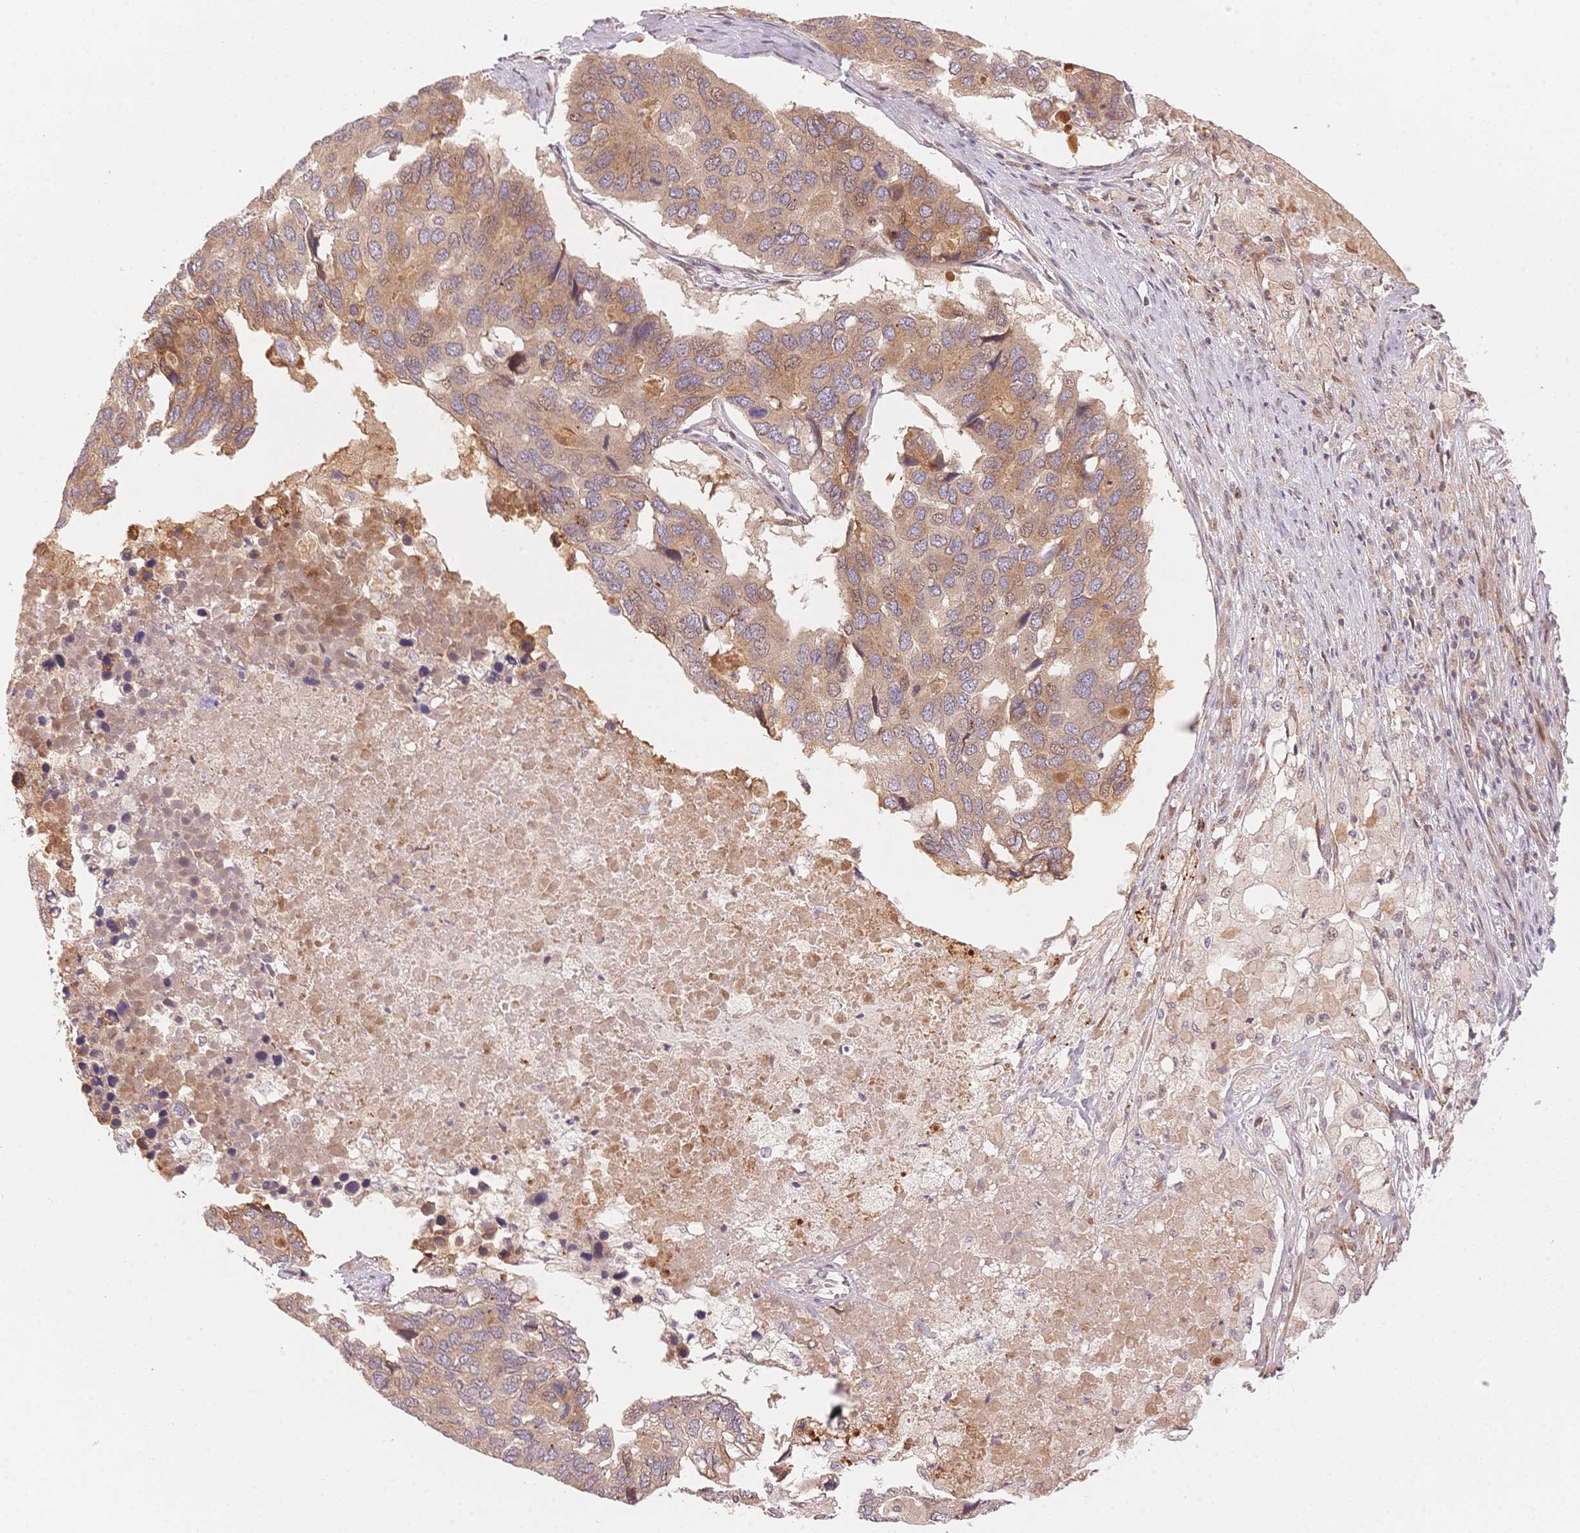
{"staining": {"intensity": "weak", "quantity": ">75%", "location": "cytoplasmic/membranous"}, "tissue": "pancreatic cancer", "cell_type": "Tumor cells", "image_type": "cancer", "snomed": [{"axis": "morphology", "description": "Adenocarcinoma, NOS"}, {"axis": "topography", "description": "Pancreas"}], "caption": "Approximately >75% of tumor cells in adenocarcinoma (pancreatic) reveal weak cytoplasmic/membranous protein positivity as visualized by brown immunohistochemical staining.", "gene": "STK39", "patient": {"sex": "male", "age": 50}}